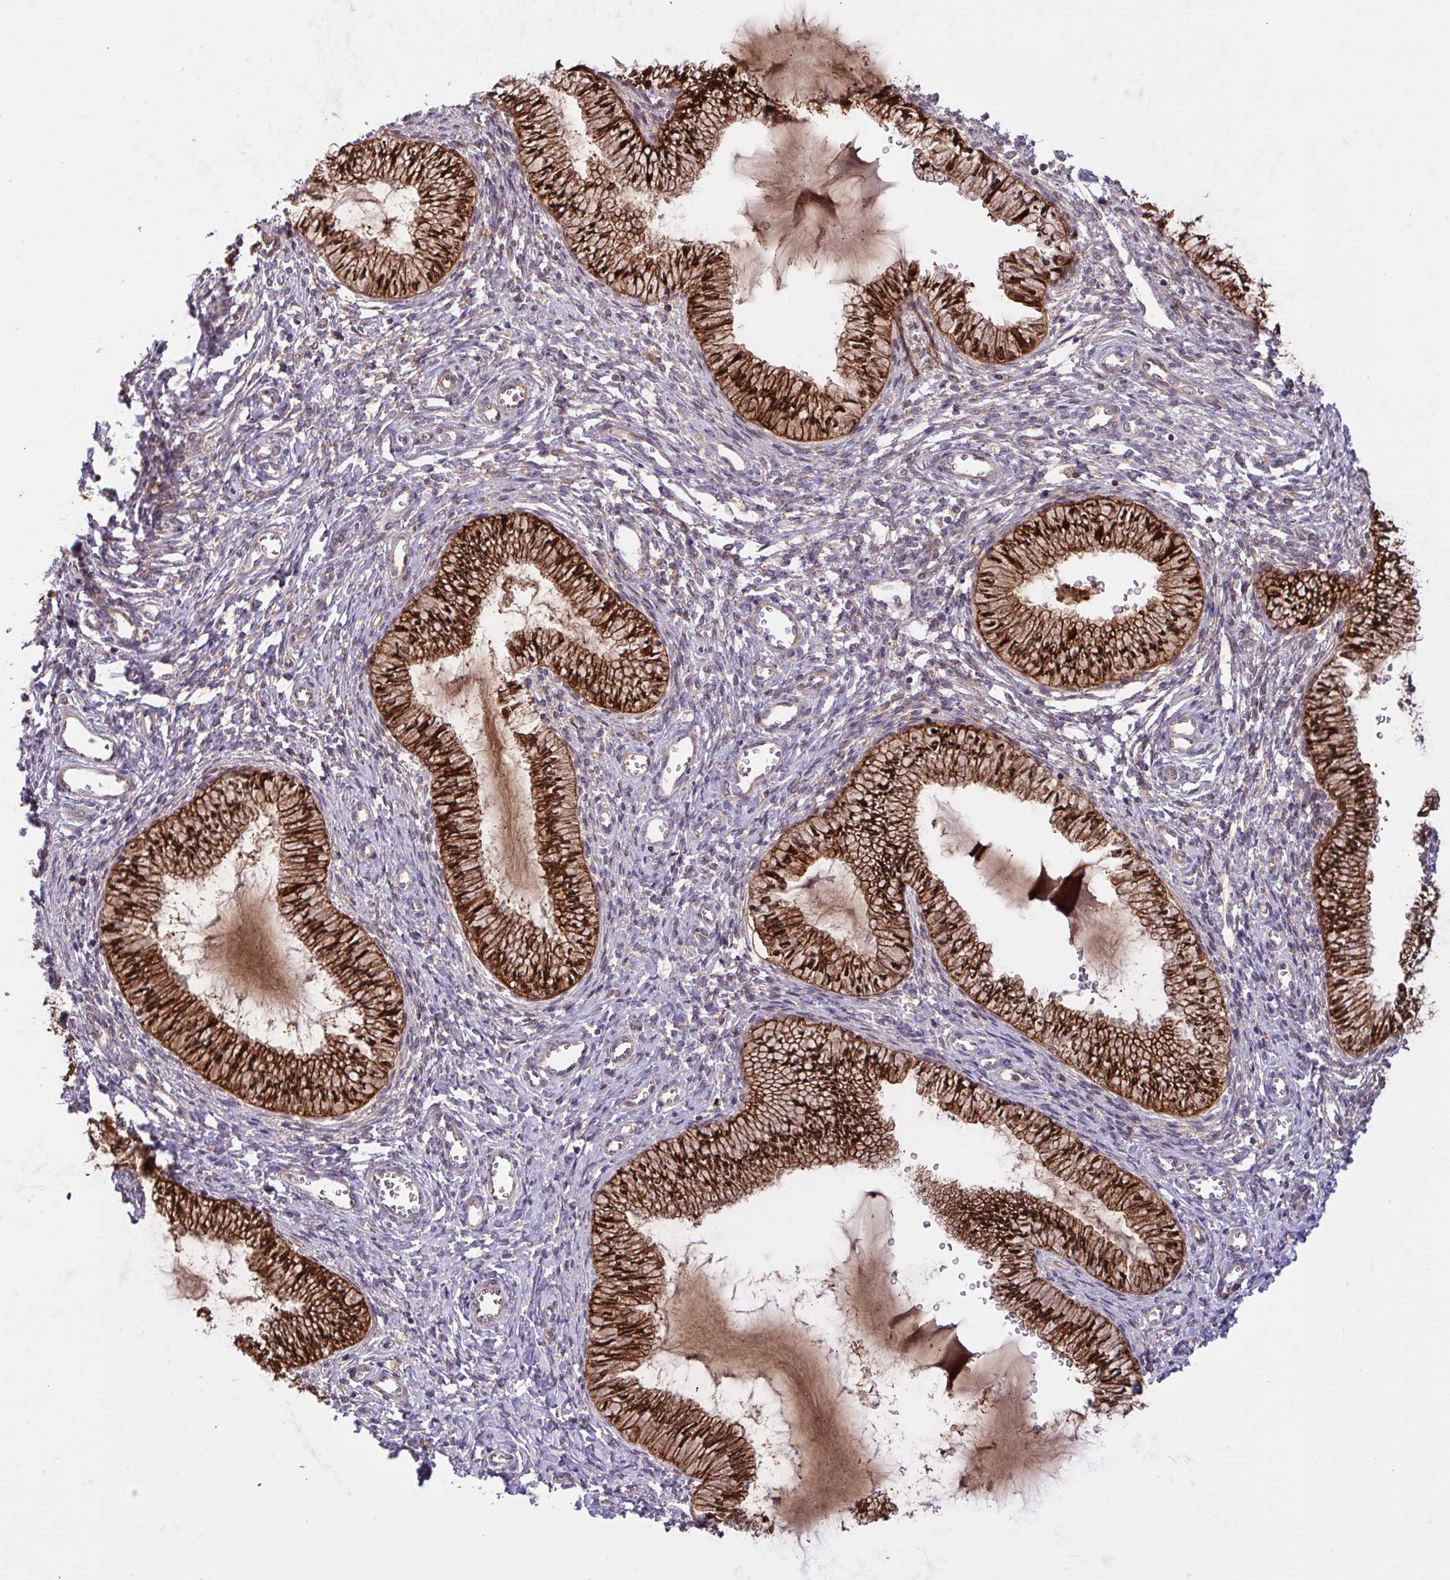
{"staining": {"intensity": "strong", "quantity": ">75%", "location": "cytoplasmic/membranous,nuclear"}, "tissue": "cervix", "cell_type": "Glandular cells", "image_type": "normal", "snomed": [{"axis": "morphology", "description": "Normal tissue, NOS"}, {"axis": "topography", "description": "Cervix"}], "caption": "A micrograph of human cervix stained for a protein demonstrates strong cytoplasmic/membranous,nuclear brown staining in glandular cells. The staining was performed using DAB to visualize the protein expression in brown, while the nuclei were stained in blue with hematoxylin (Magnification: 20x).", "gene": "INTS10", "patient": {"sex": "female", "age": 24}}